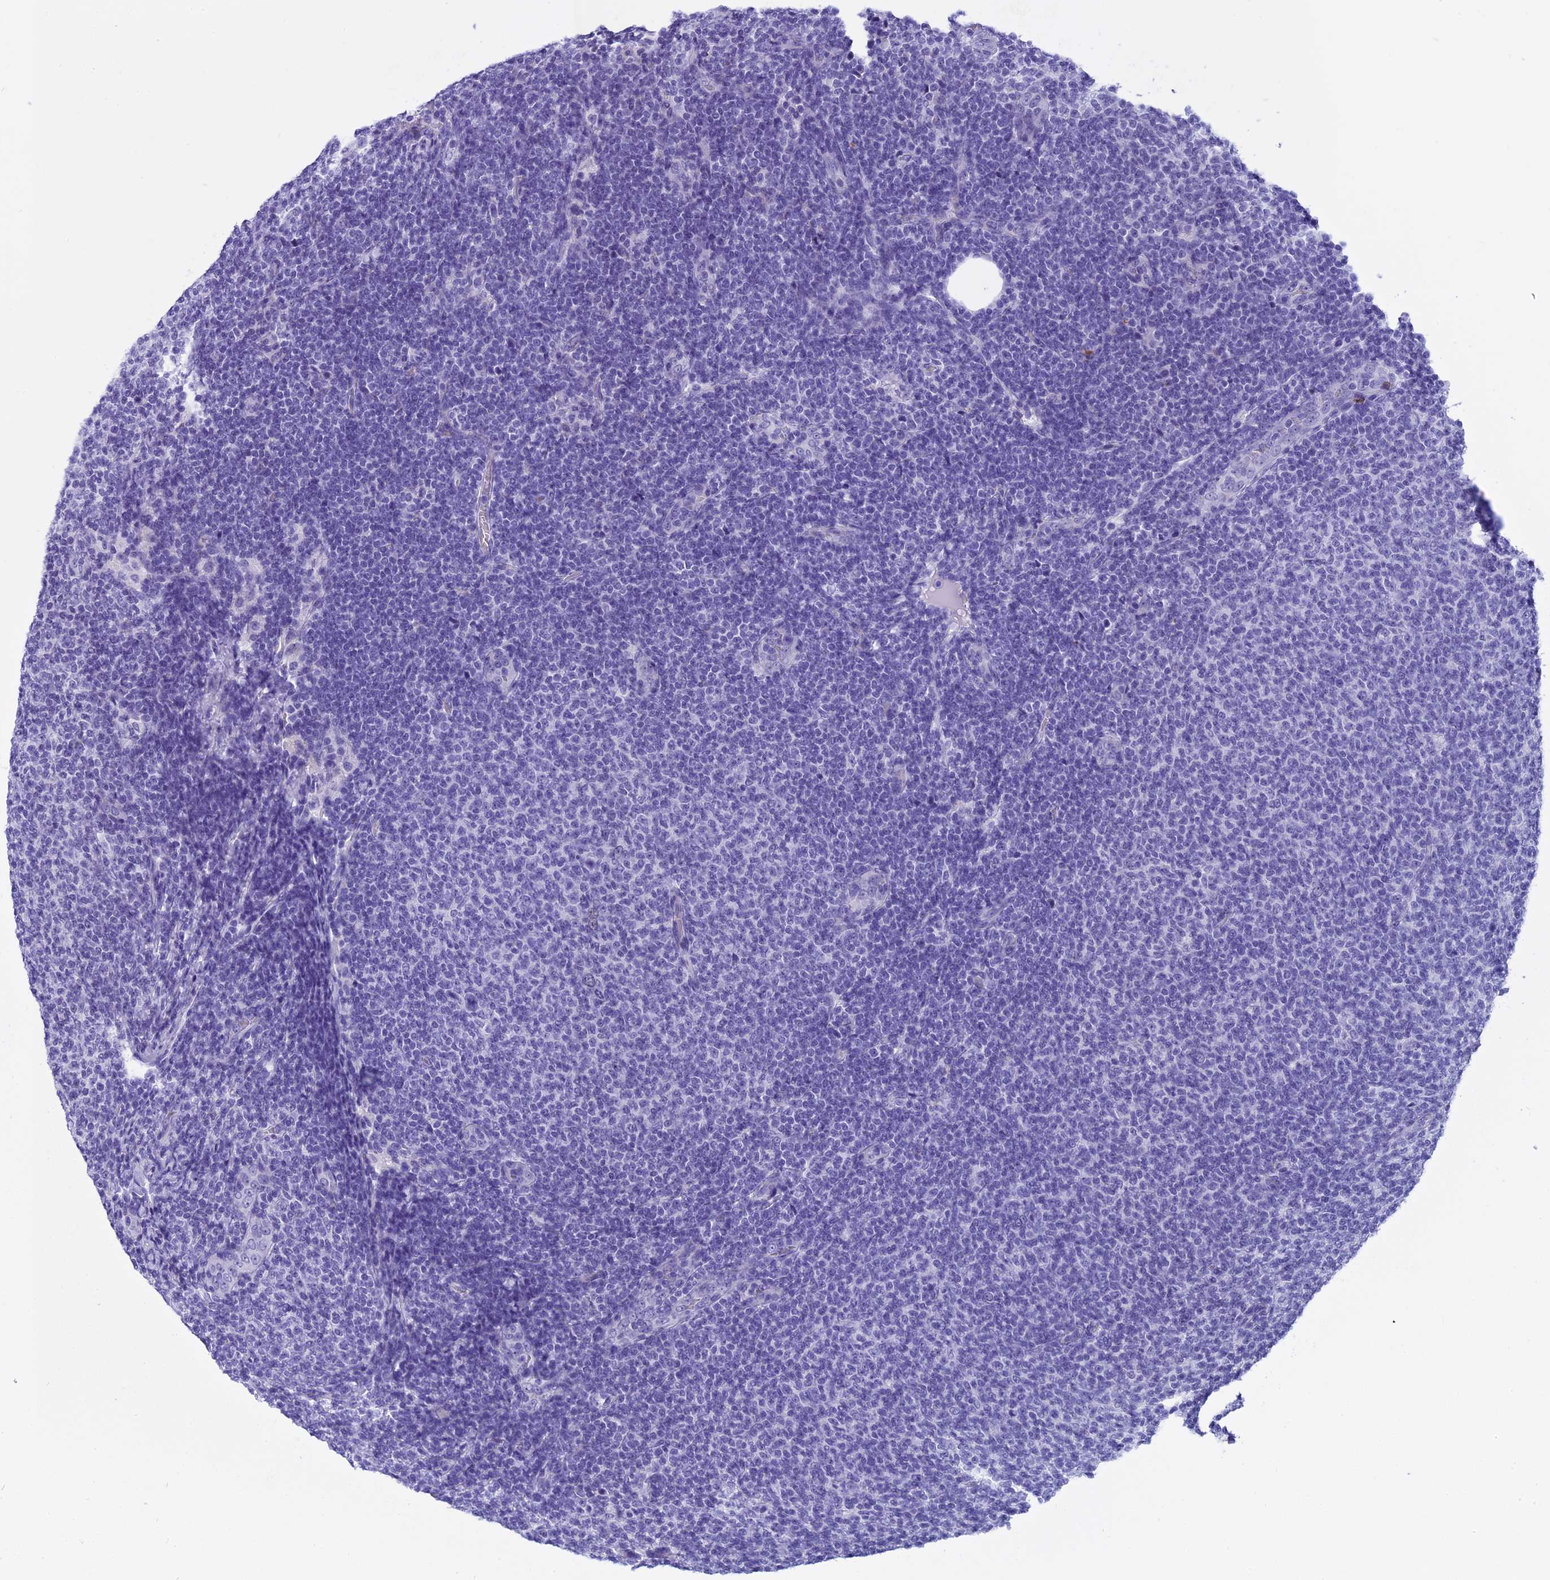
{"staining": {"intensity": "negative", "quantity": "none", "location": "none"}, "tissue": "lymphoma", "cell_type": "Tumor cells", "image_type": "cancer", "snomed": [{"axis": "morphology", "description": "Malignant lymphoma, non-Hodgkin's type, Low grade"}, {"axis": "topography", "description": "Lymph node"}], "caption": "High power microscopy histopathology image of an IHC histopathology image of malignant lymphoma, non-Hodgkin's type (low-grade), revealing no significant positivity in tumor cells.", "gene": "KCTD14", "patient": {"sex": "male", "age": 66}}